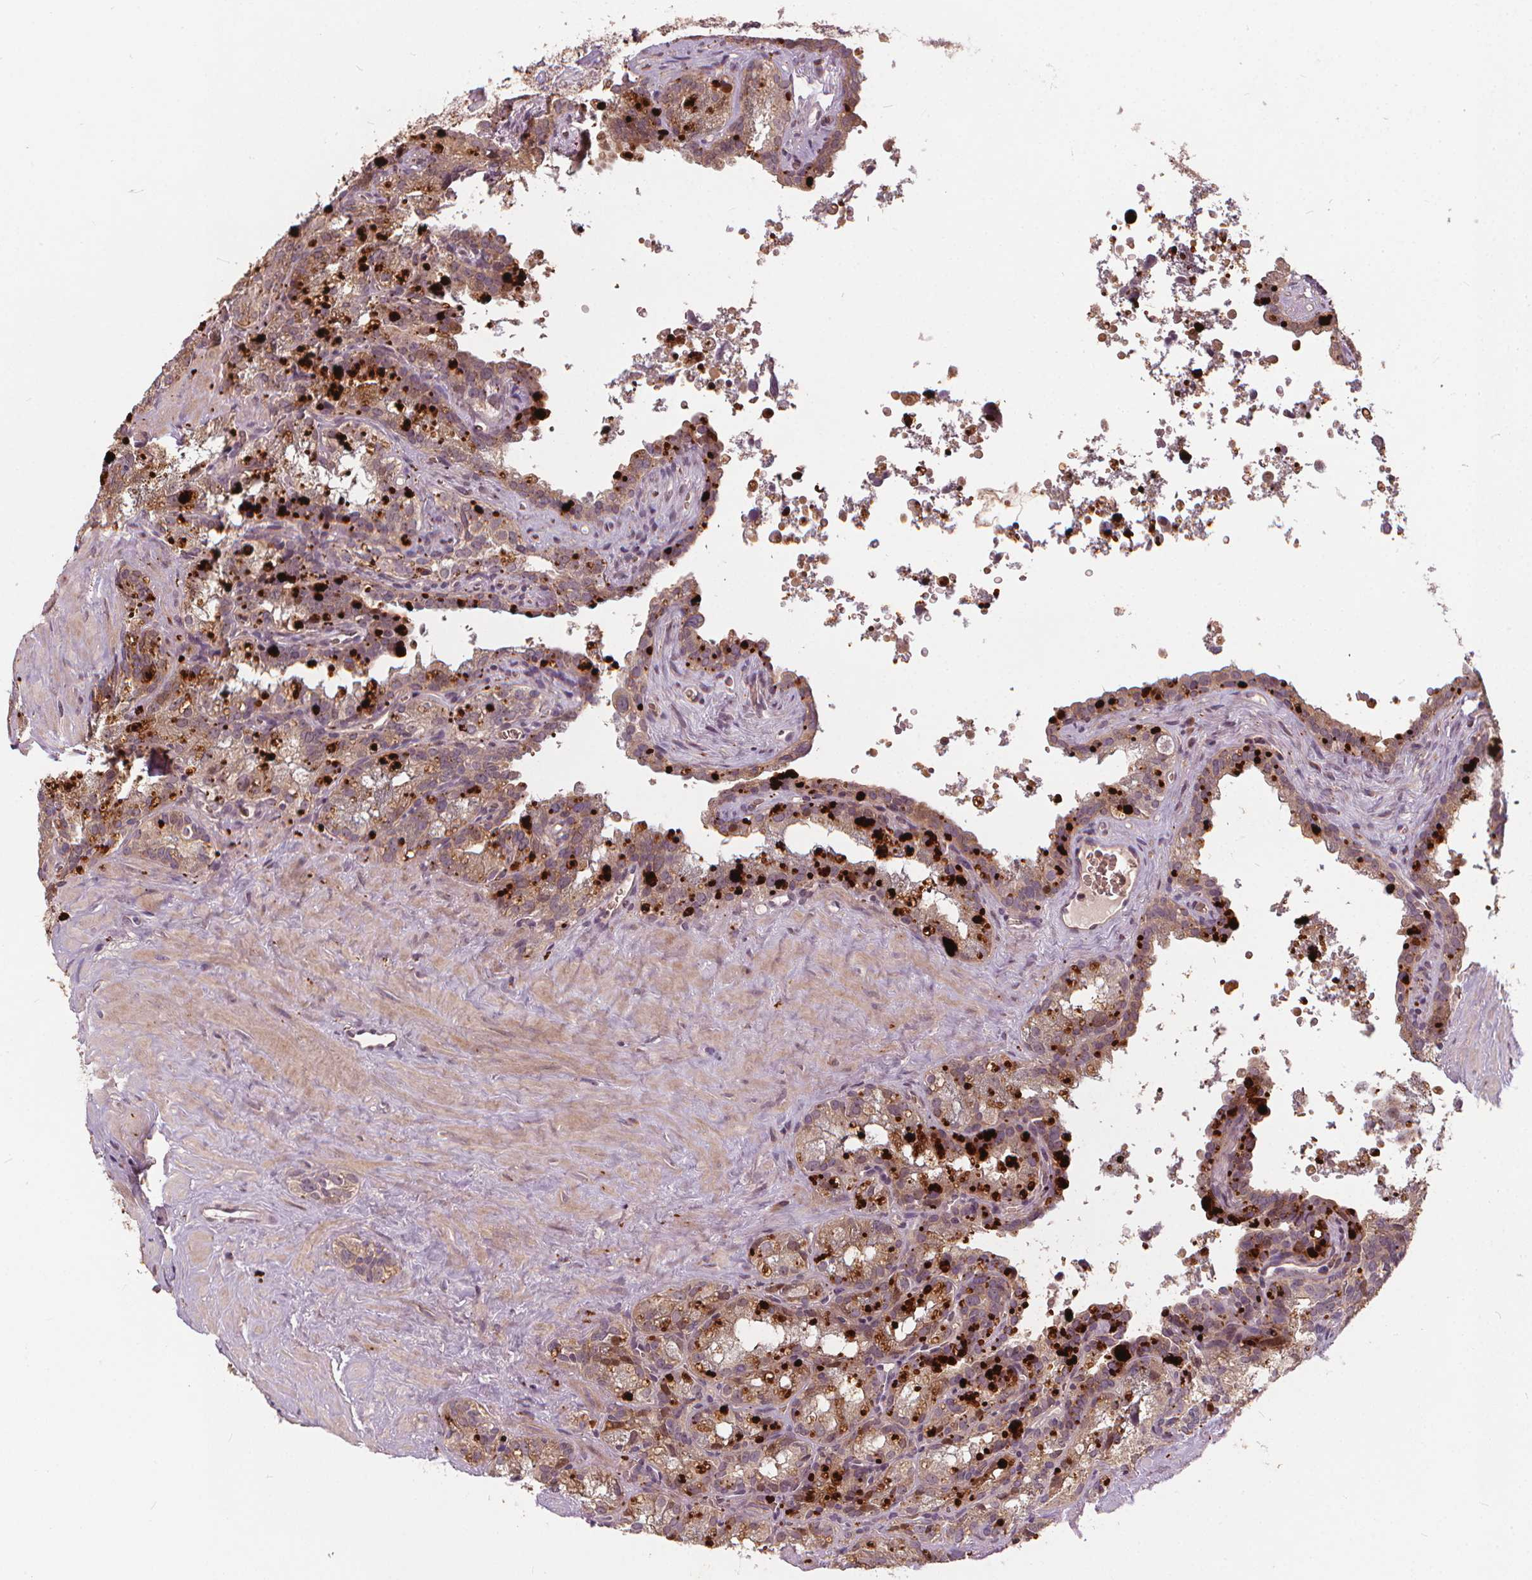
{"staining": {"intensity": "moderate", "quantity": "<25%", "location": "cytoplasmic/membranous"}, "tissue": "seminal vesicle", "cell_type": "Glandular cells", "image_type": "normal", "snomed": [{"axis": "morphology", "description": "Normal tissue, NOS"}, {"axis": "topography", "description": "Prostate"}, {"axis": "topography", "description": "Seminal veicle"}], "caption": "High-power microscopy captured an immunohistochemistry (IHC) micrograph of normal seminal vesicle, revealing moderate cytoplasmic/membranous expression in approximately <25% of glandular cells. (DAB IHC, brown staining for protein, blue staining for nuclei).", "gene": "IPO13", "patient": {"sex": "male", "age": 71}}